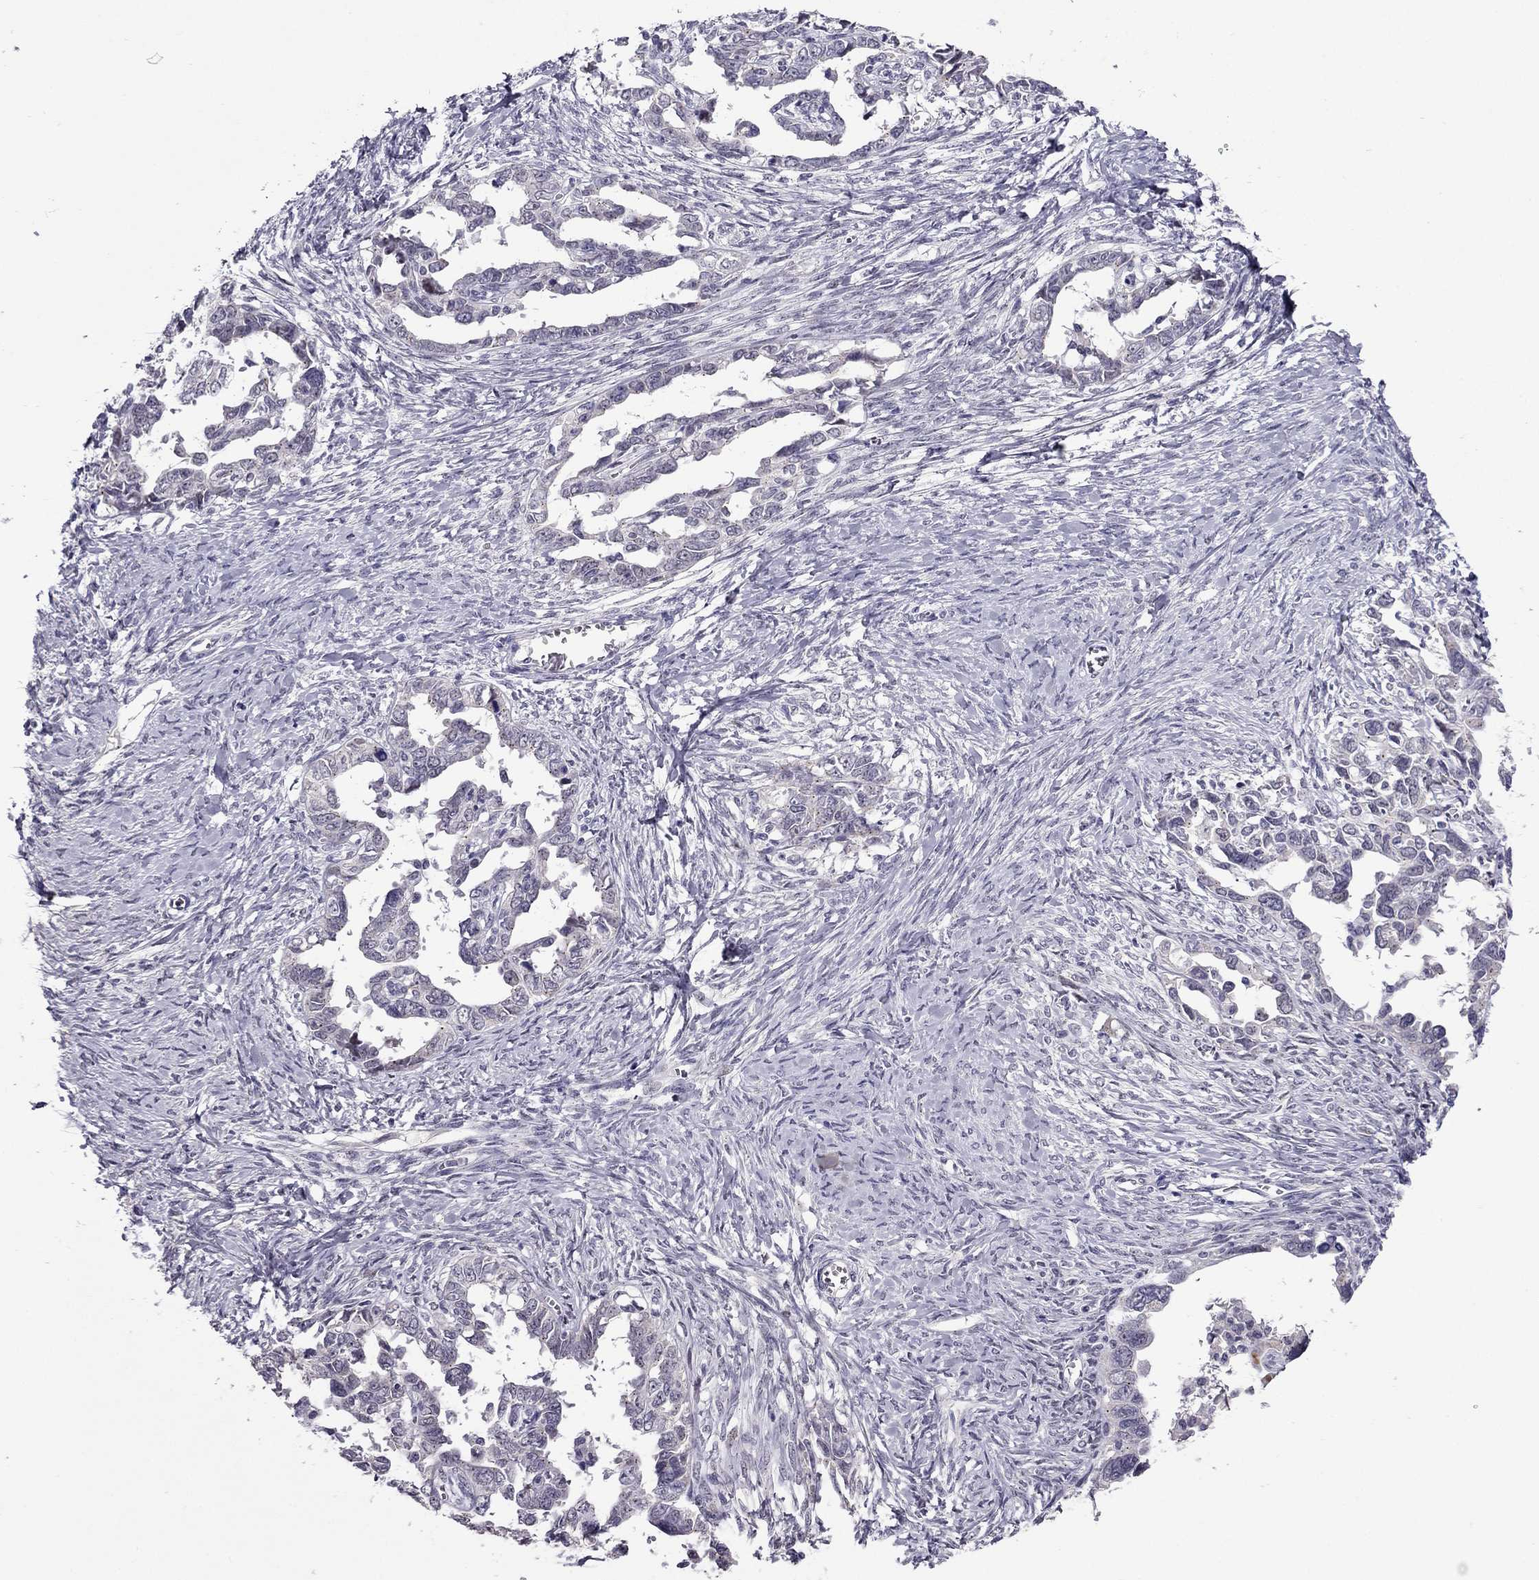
{"staining": {"intensity": "negative", "quantity": "none", "location": "none"}, "tissue": "ovarian cancer", "cell_type": "Tumor cells", "image_type": "cancer", "snomed": [{"axis": "morphology", "description": "Cystadenocarcinoma, serous, NOS"}, {"axis": "topography", "description": "Ovary"}], "caption": "There is no significant expression in tumor cells of serous cystadenocarcinoma (ovarian).", "gene": "MYBPH", "patient": {"sex": "female", "age": 69}}